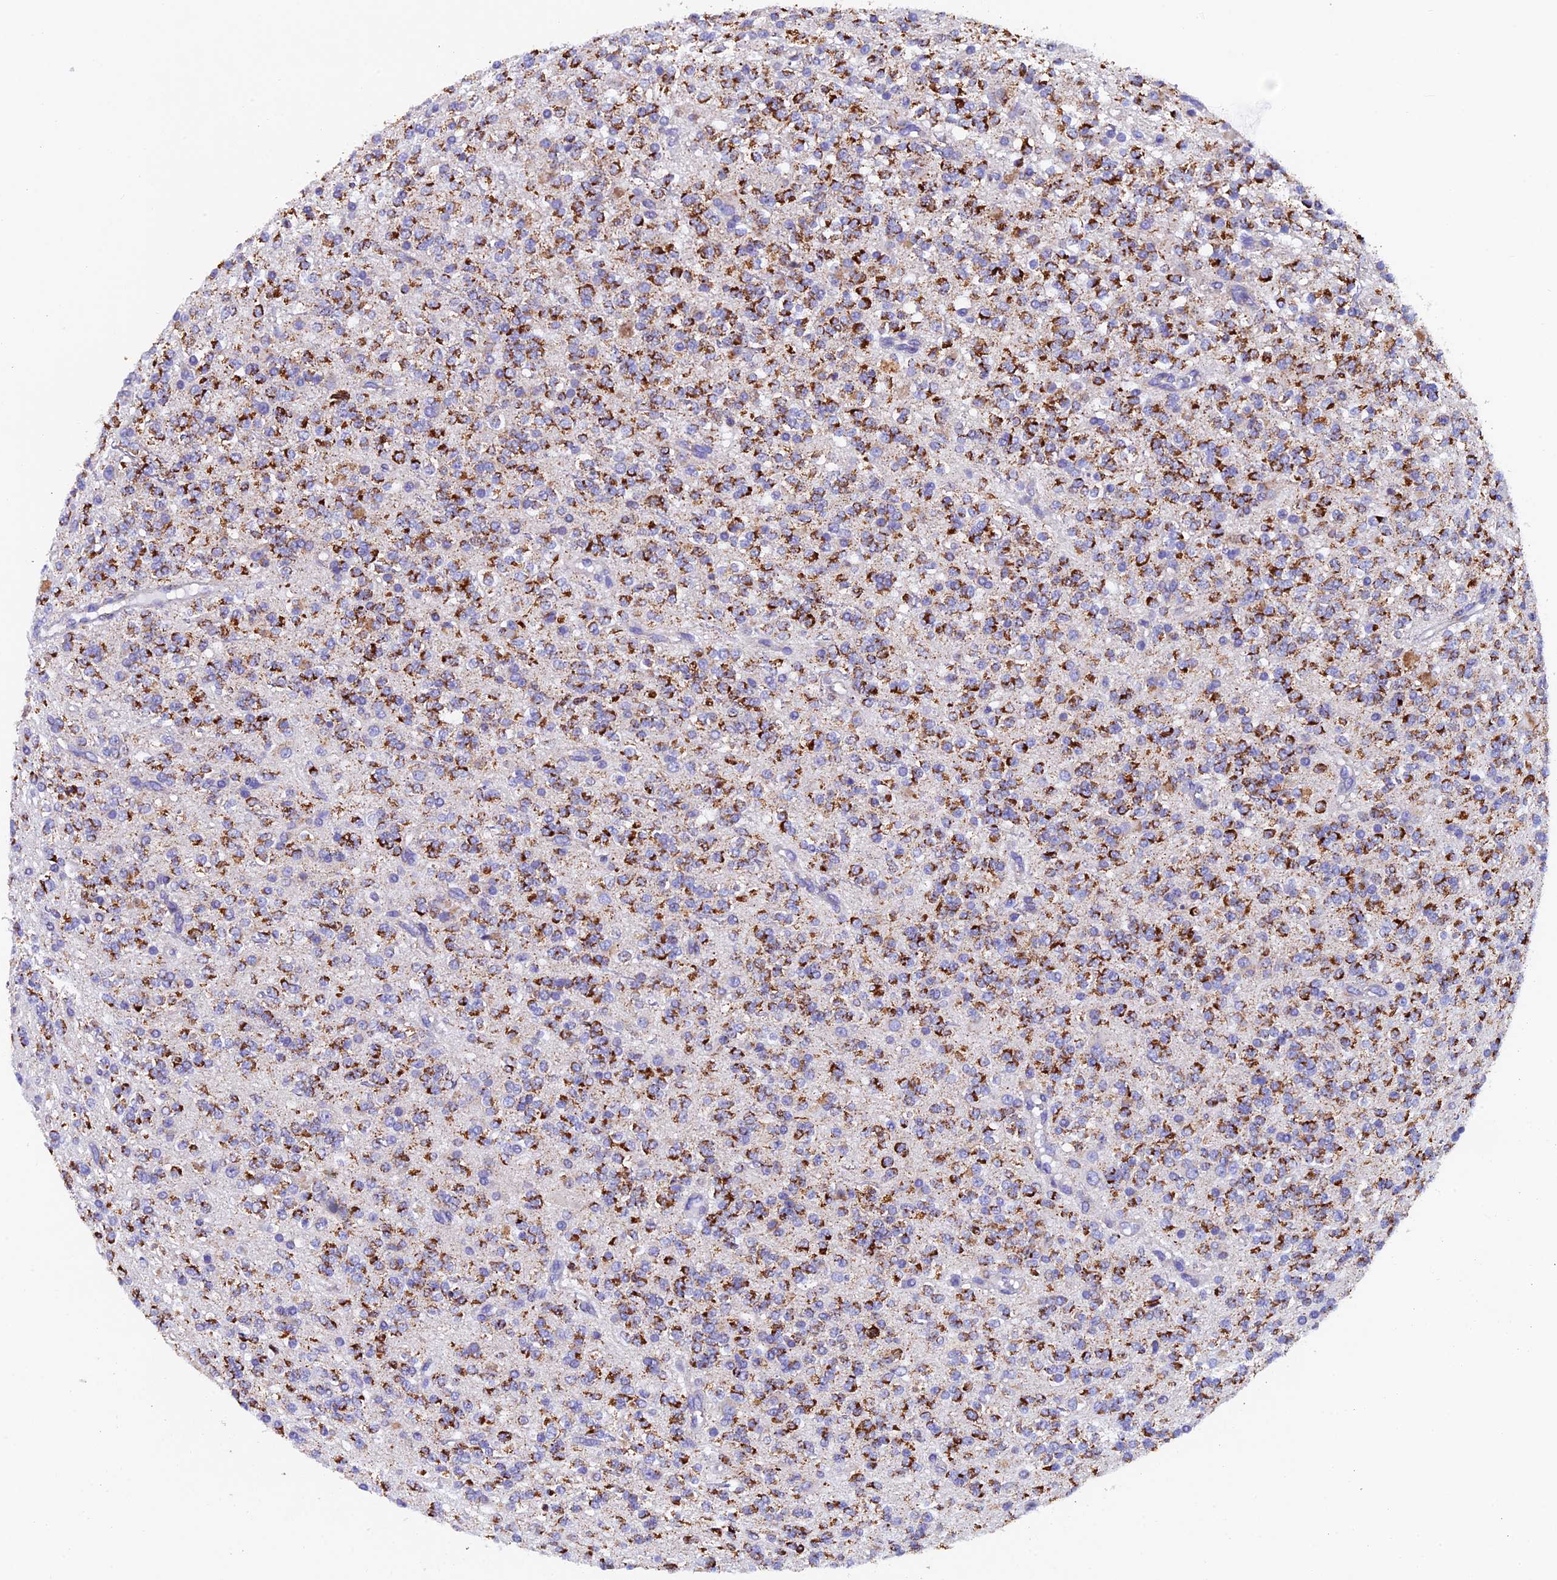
{"staining": {"intensity": "strong", "quantity": "25%-75%", "location": "cytoplasmic/membranous"}, "tissue": "glioma", "cell_type": "Tumor cells", "image_type": "cancer", "snomed": [{"axis": "morphology", "description": "Glioma, malignant, High grade"}, {"axis": "topography", "description": "Brain"}], "caption": "Approximately 25%-75% of tumor cells in human glioma exhibit strong cytoplasmic/membranous protein expression as visualized by brown immunohistochemical staining.", "gene": "SLC8B1", "patient": {"sex": "male", "age": 34}}